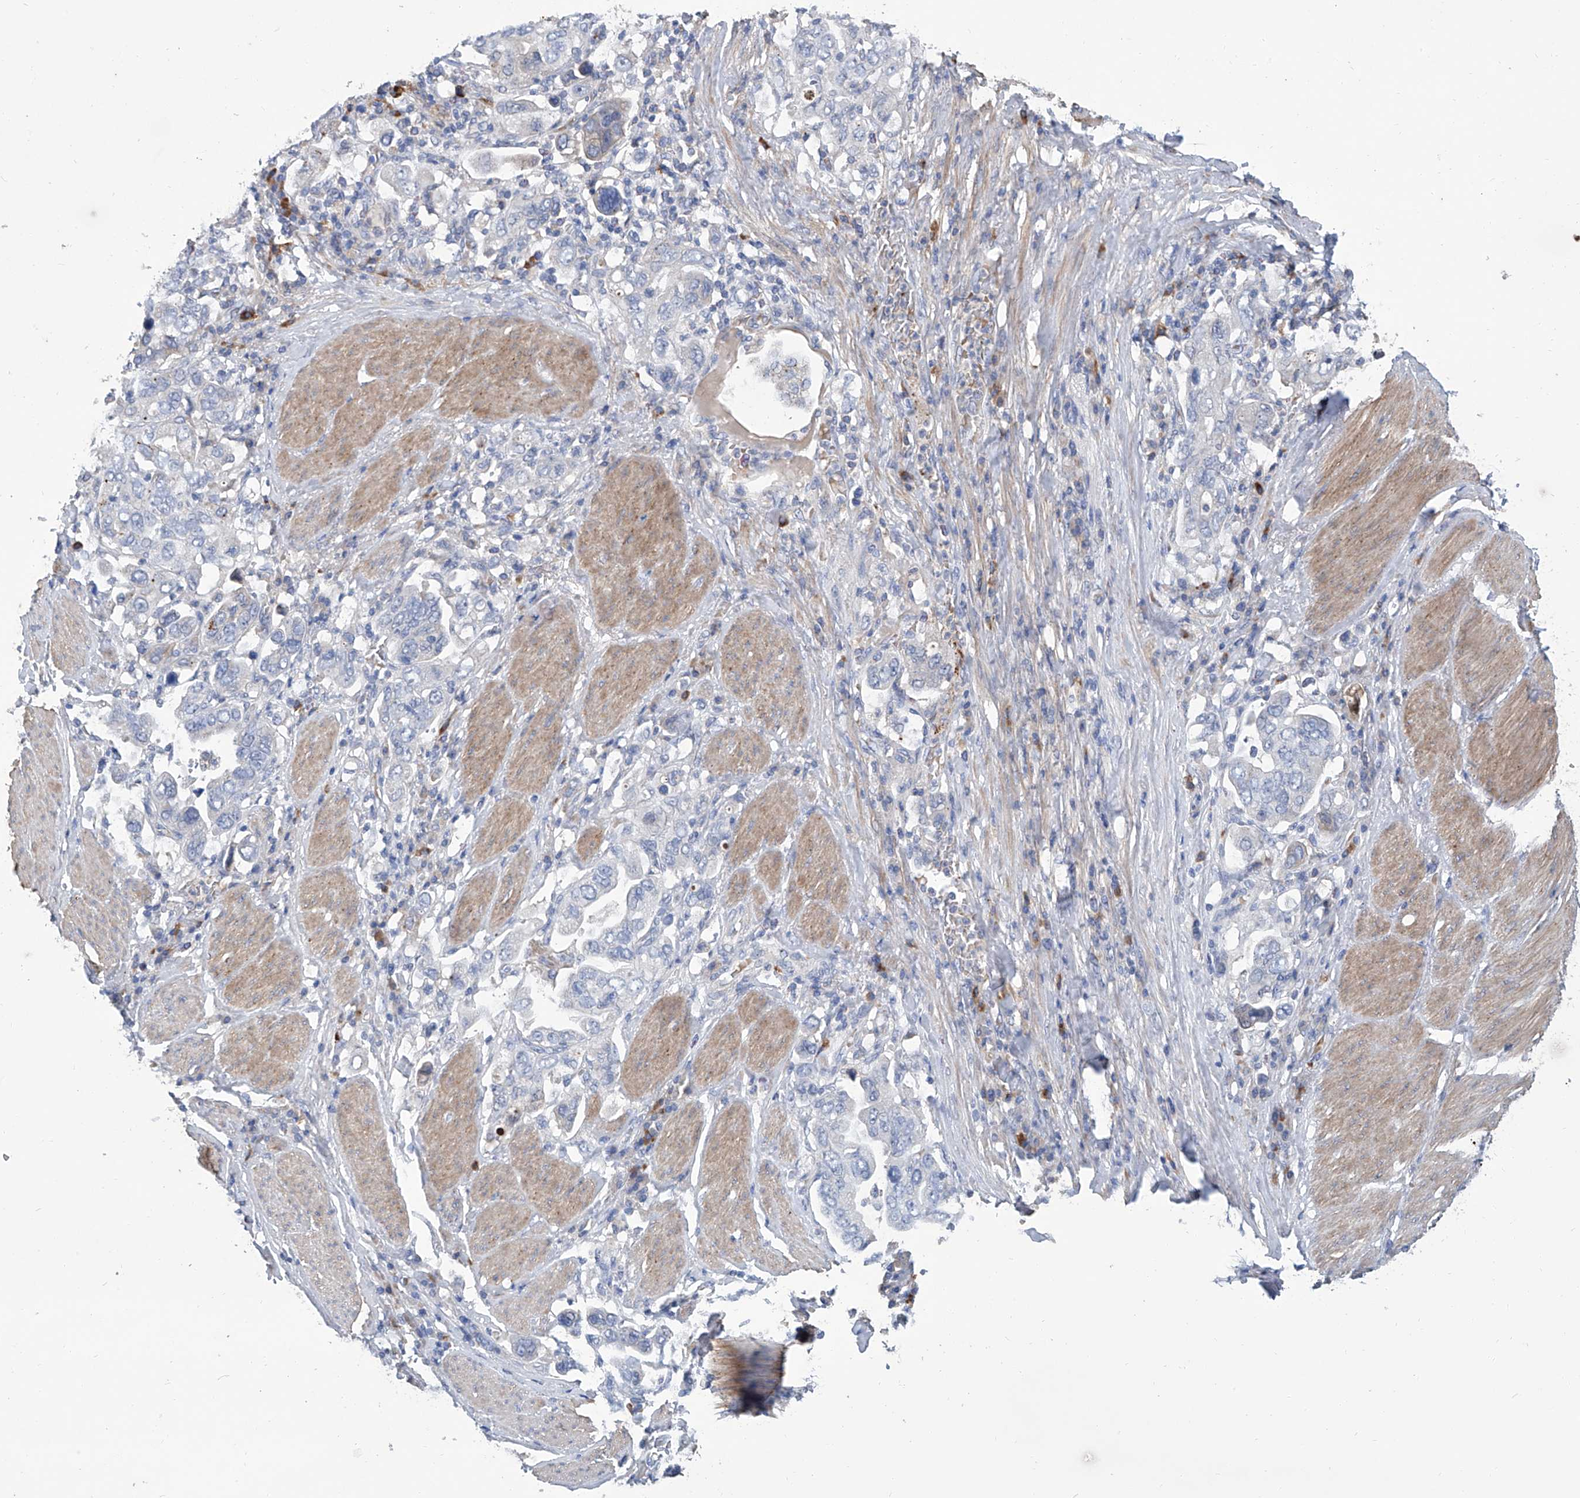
{"staining": {"intensity": "negative", "quantity": "none", "location": "none"}, "tissue": "stomach cancer", "cell_type": "Tumor cells", "image_type": "cancer", "snomed": [{"axis": "morphology", "description": "Adenocarcinoma, NOS"}, {"axis": "topography", "description": "Stomach, upper"}], "caption": "Protein analysis of adenocarcinoma (stomach) displays no significant expression in tumor cells. (DAB immunohistochemistry (IHC) with hematoxylin counter stain).", "gene": "GPT", "patient": {"sex": "male", "age": 62}}